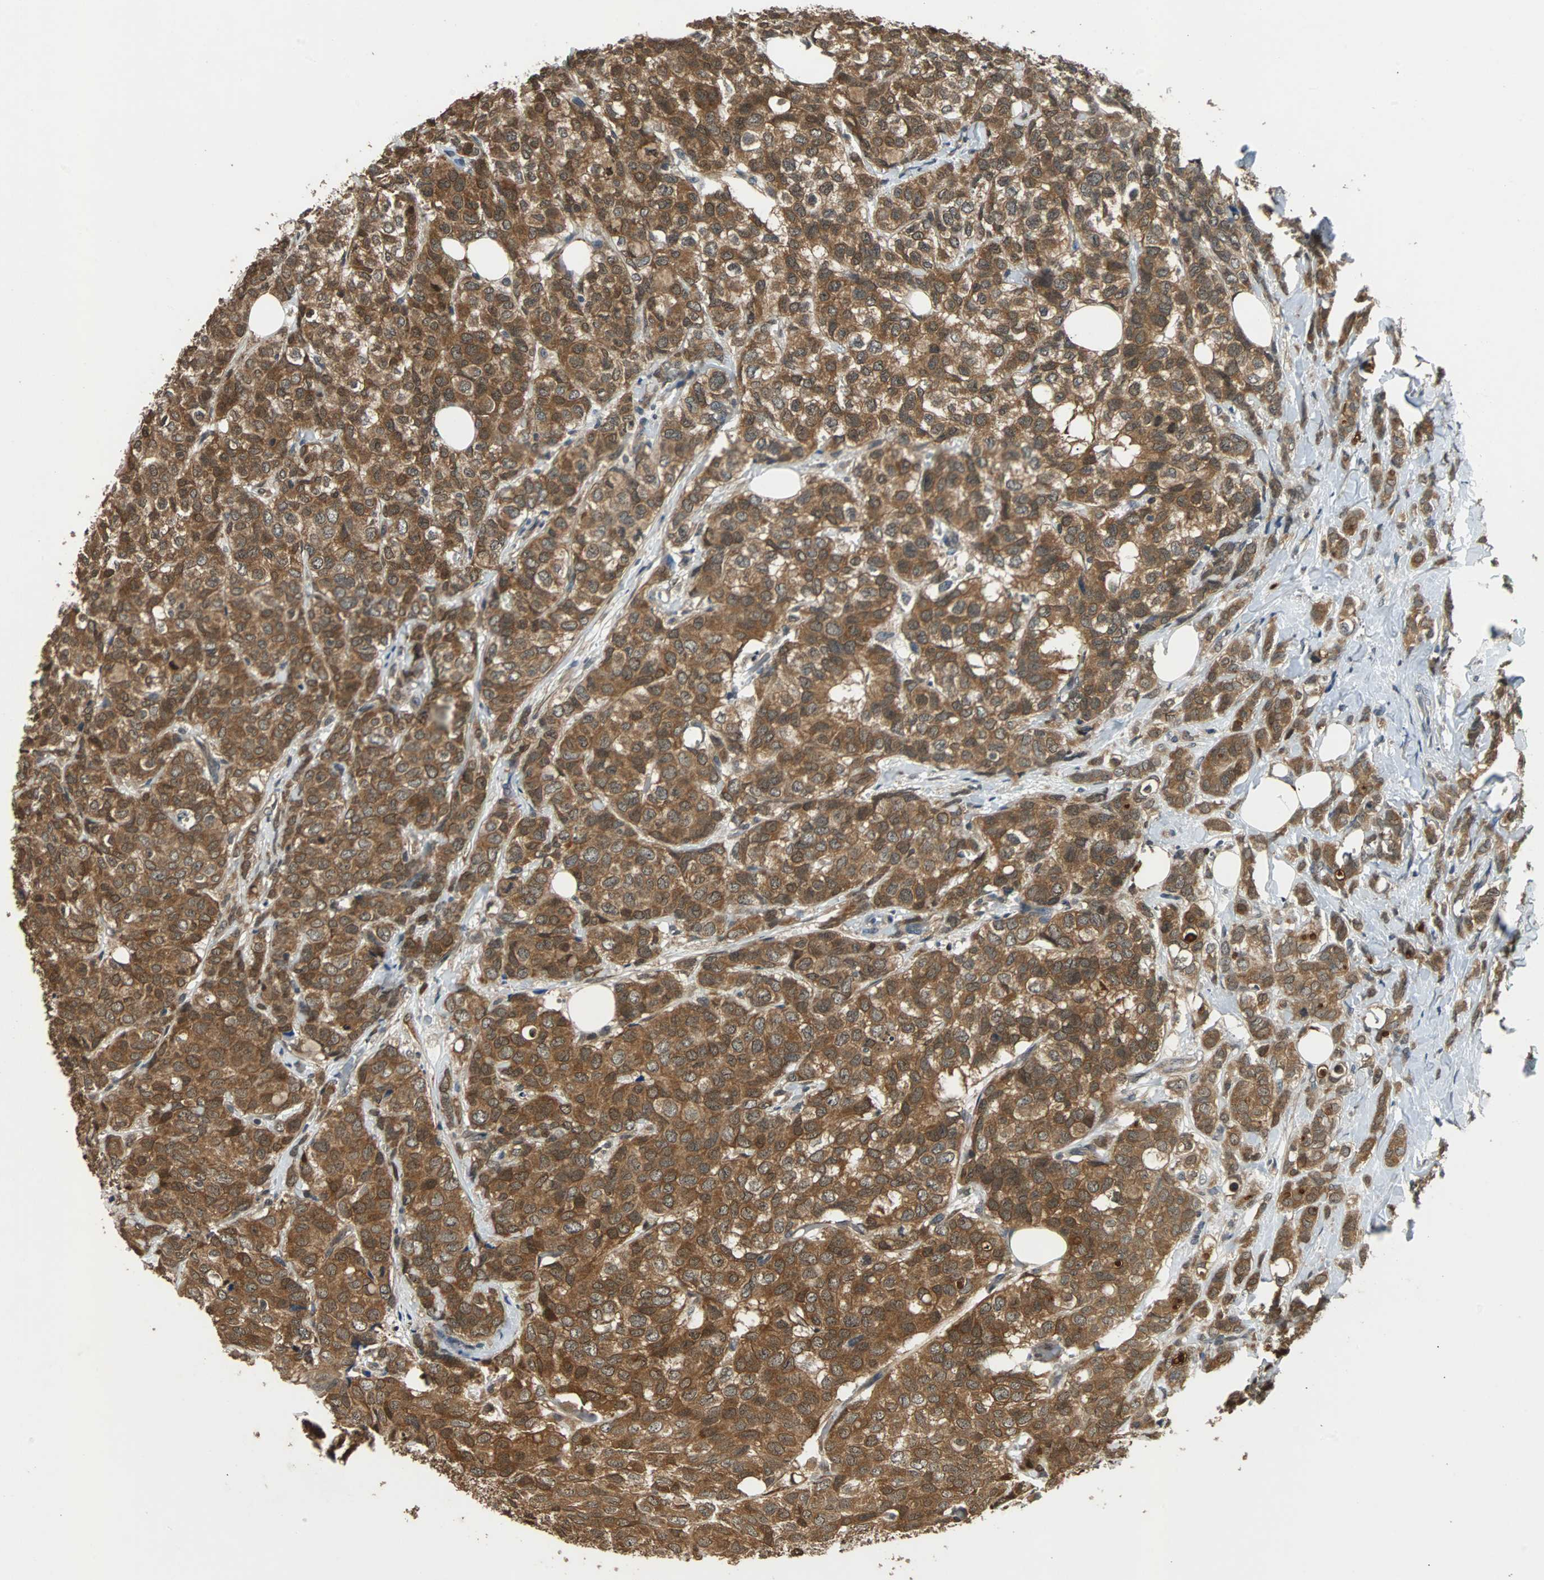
{"staining": {"intensity": "strong", "quantity": ">75%", "location": "cytoplasmic/membranous,nuclear"}, "tissue": "breast cancer", "cell_type": "Tumor cells", "image_type": "cancer", "snomed": [{"axis": "morphology", "description": "Lobular carcinoma"}, {"axis": "topography", "description": "Breast"}], "caption": "DAB immunohistochemical staining of human breast cancer (lobular carcinoma) reveals strong cytoplasmic/membranous and nuclear protein expression in approximately >75% of tumor cells.", "gene": "PRDX6", "patient": {"sex": "female", "age": 60}}